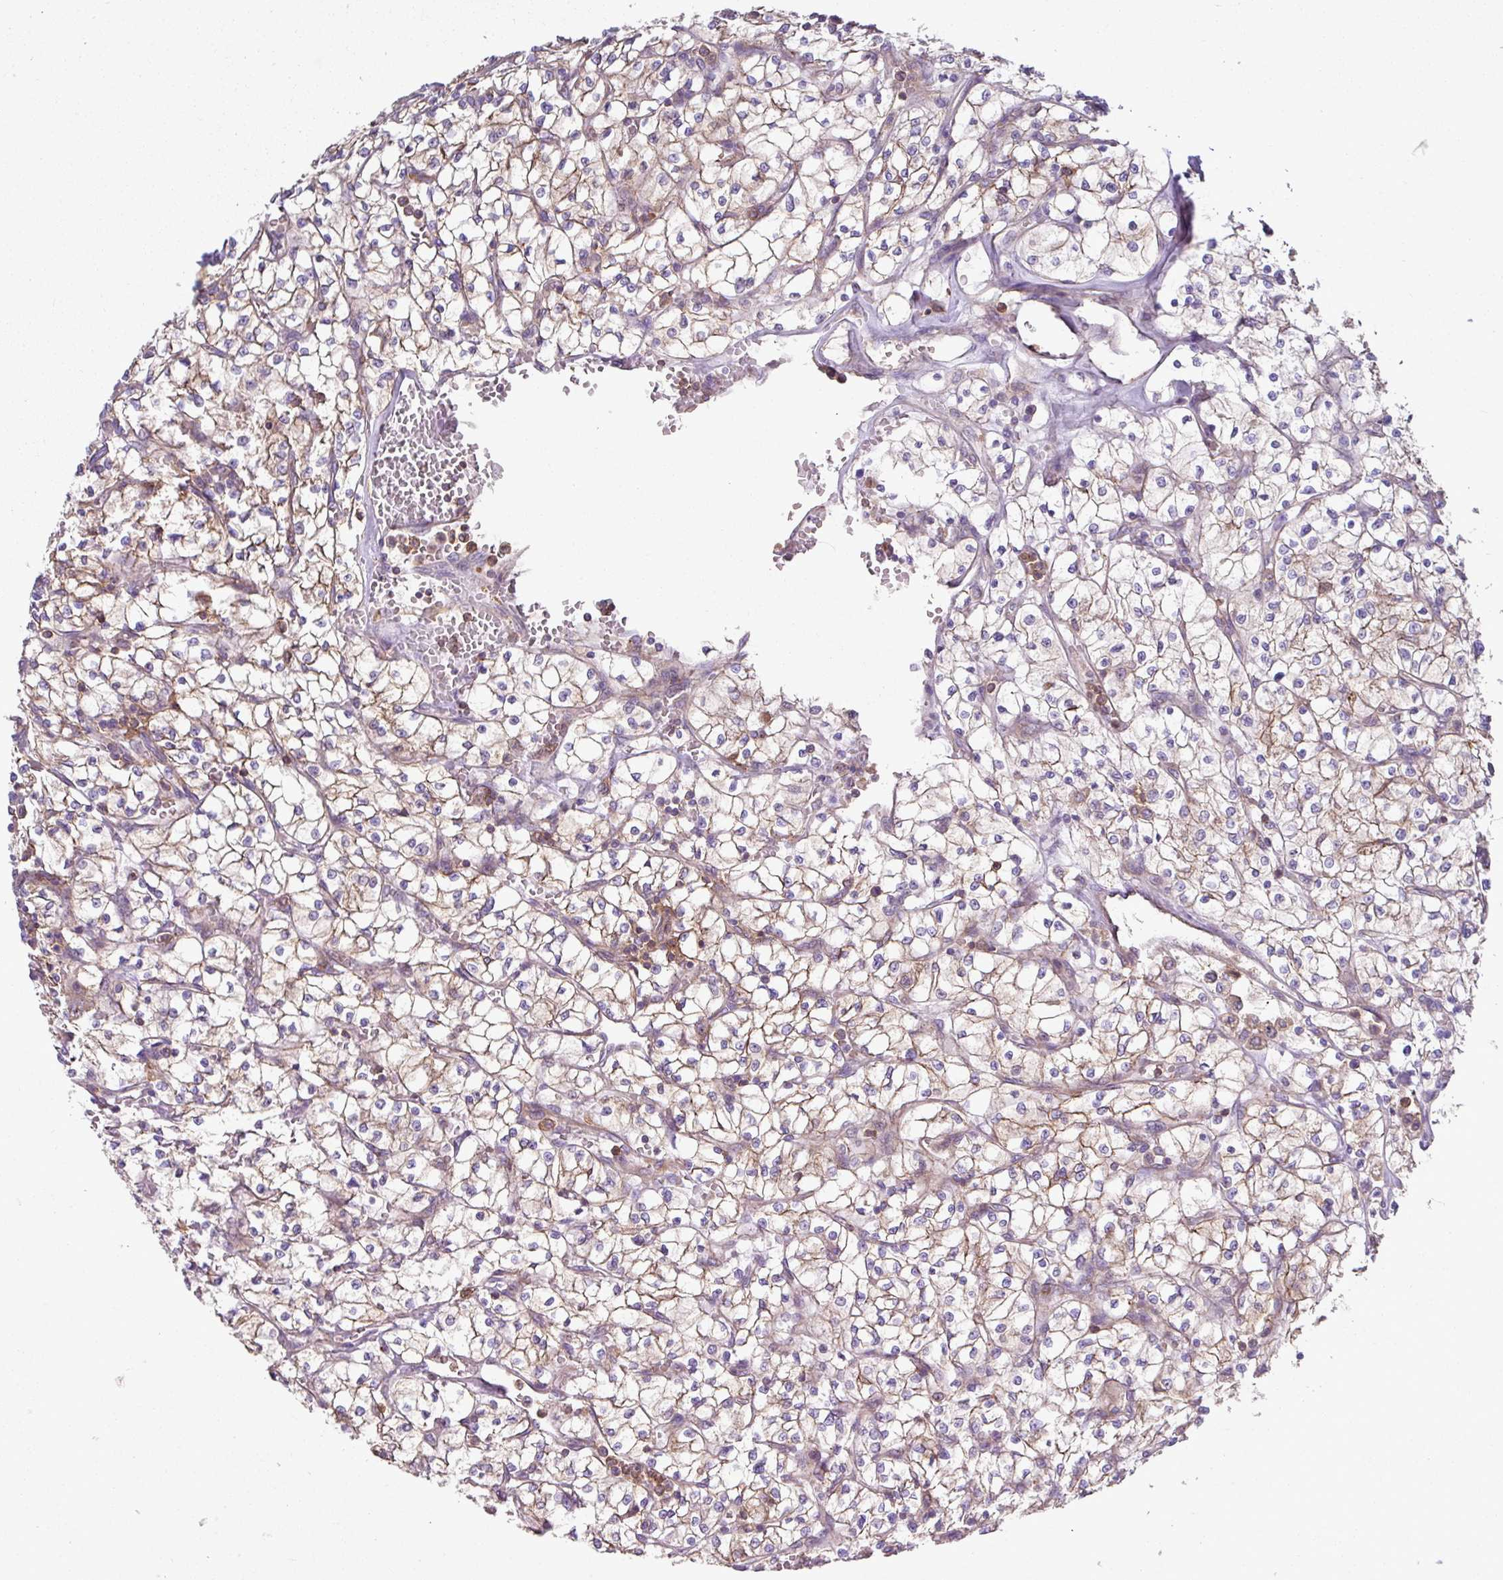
{"staining": {"intensity": "negative", "quantity": "none", "location": "none"}, "tissue": "renal cancer", "cell_type": "Tumor cells", "image_type": "cancer", "snomed": [{"axis": "morphology", "description": "Adenocarcinoma, NOS"}, {"axis": "topography", "description": "Kidney"}], "caption": "DAB immunohistochemical staining of renal cancer (adenocarcinoma) demonstrates no significant staining in tumor cells.", "gene": "RIC1", "patient": {"sex": "female", "age": 64}}